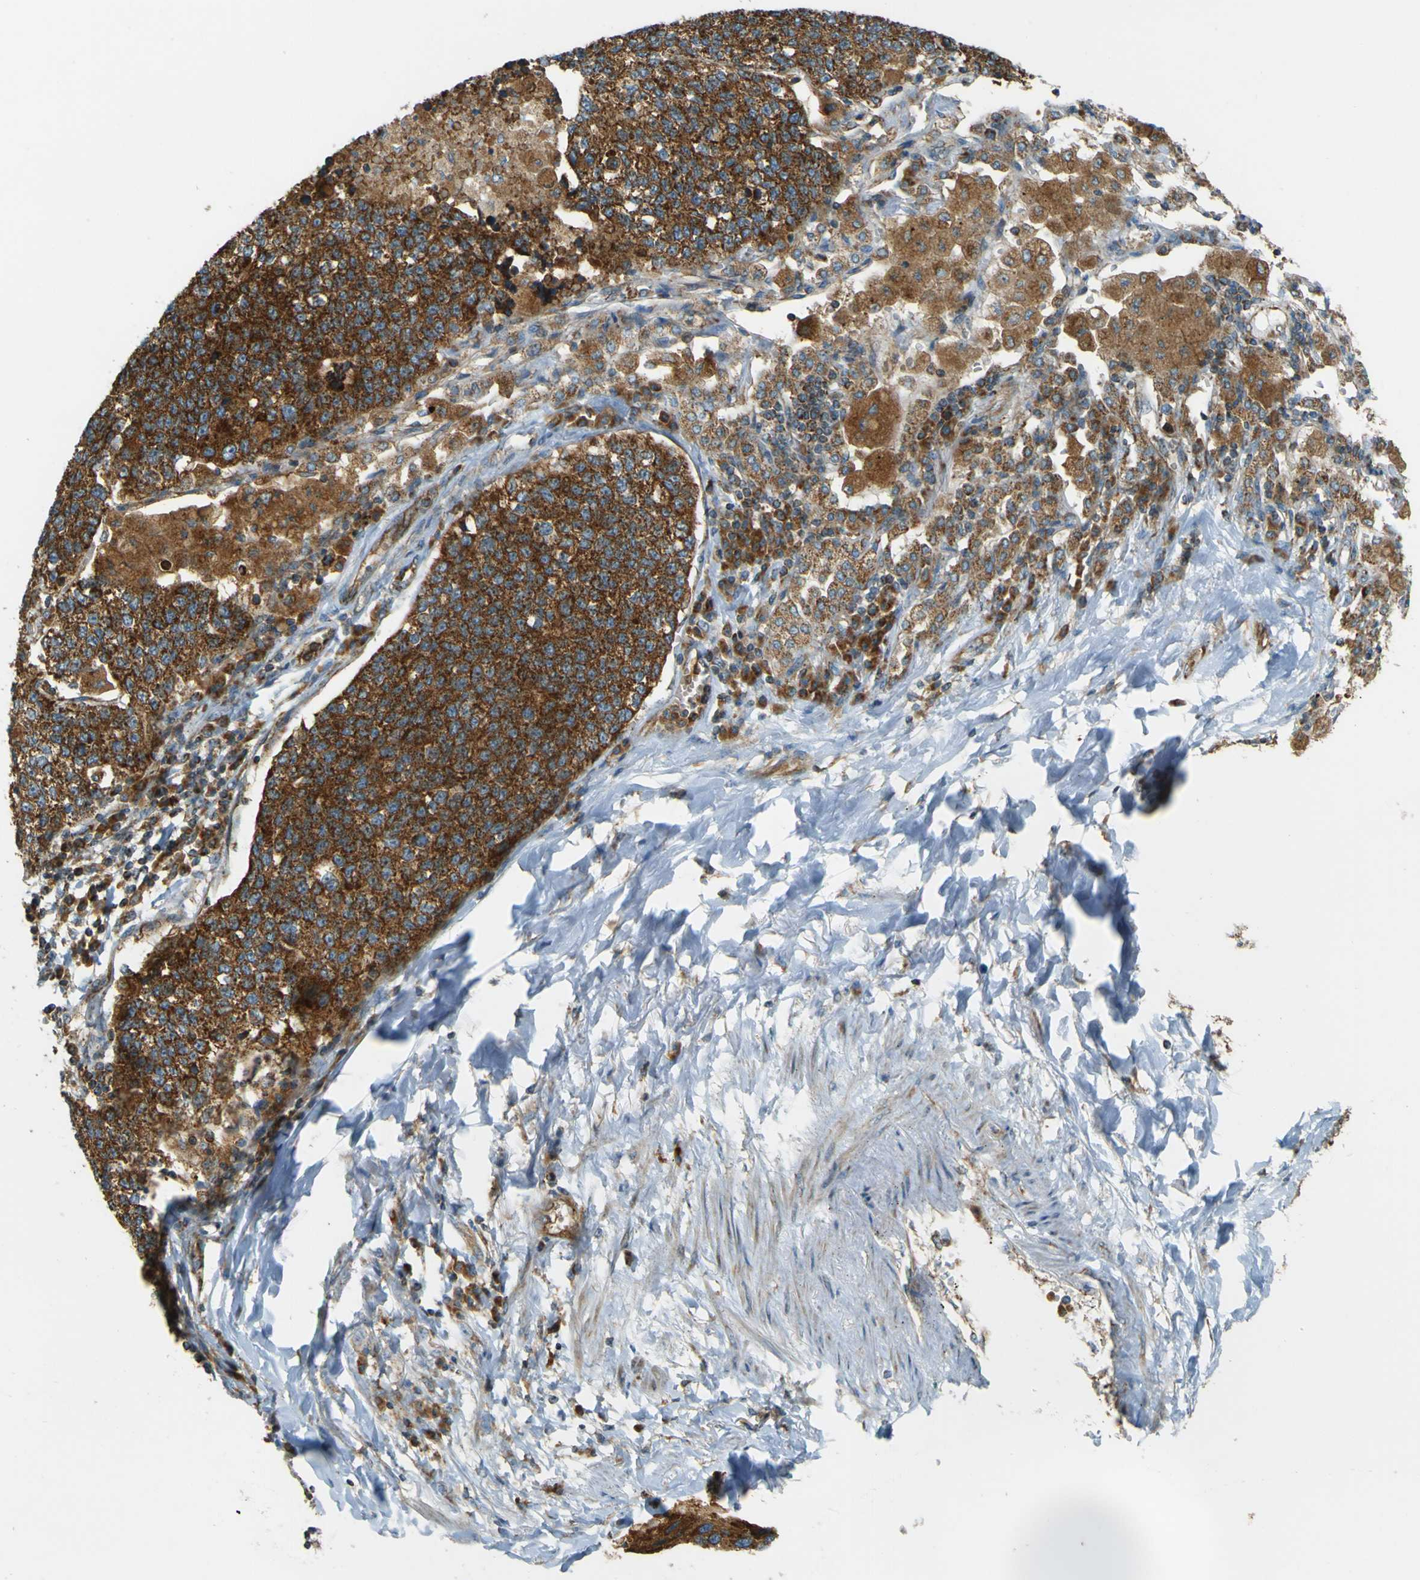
{"staining": {"intensity": "strong", "quantity": ">75%", "location": "cytoplasmic/membranous"}, "tissue": "lung cancer", "cell_type": "Tumor cells", "image_type": "cancer", "snomed": [{"axis": "morphology", "description": "Adenocarcinoma, NOS"}, {"axis": "topography", "description": "Lung"}], "caption": "IHC histopathology image of neoplastic tissue: lung cancer (adenocarcinoma) stained using immunohistochemistry exhibits high levels of strong protein expression localized specifically in the cytoplasmic/membranous of tumor cells, appearing as a cytoplasmic/membranous brown color.", "gene": "DNAJC5", "patient": {"sex": "male", "age": 49}}